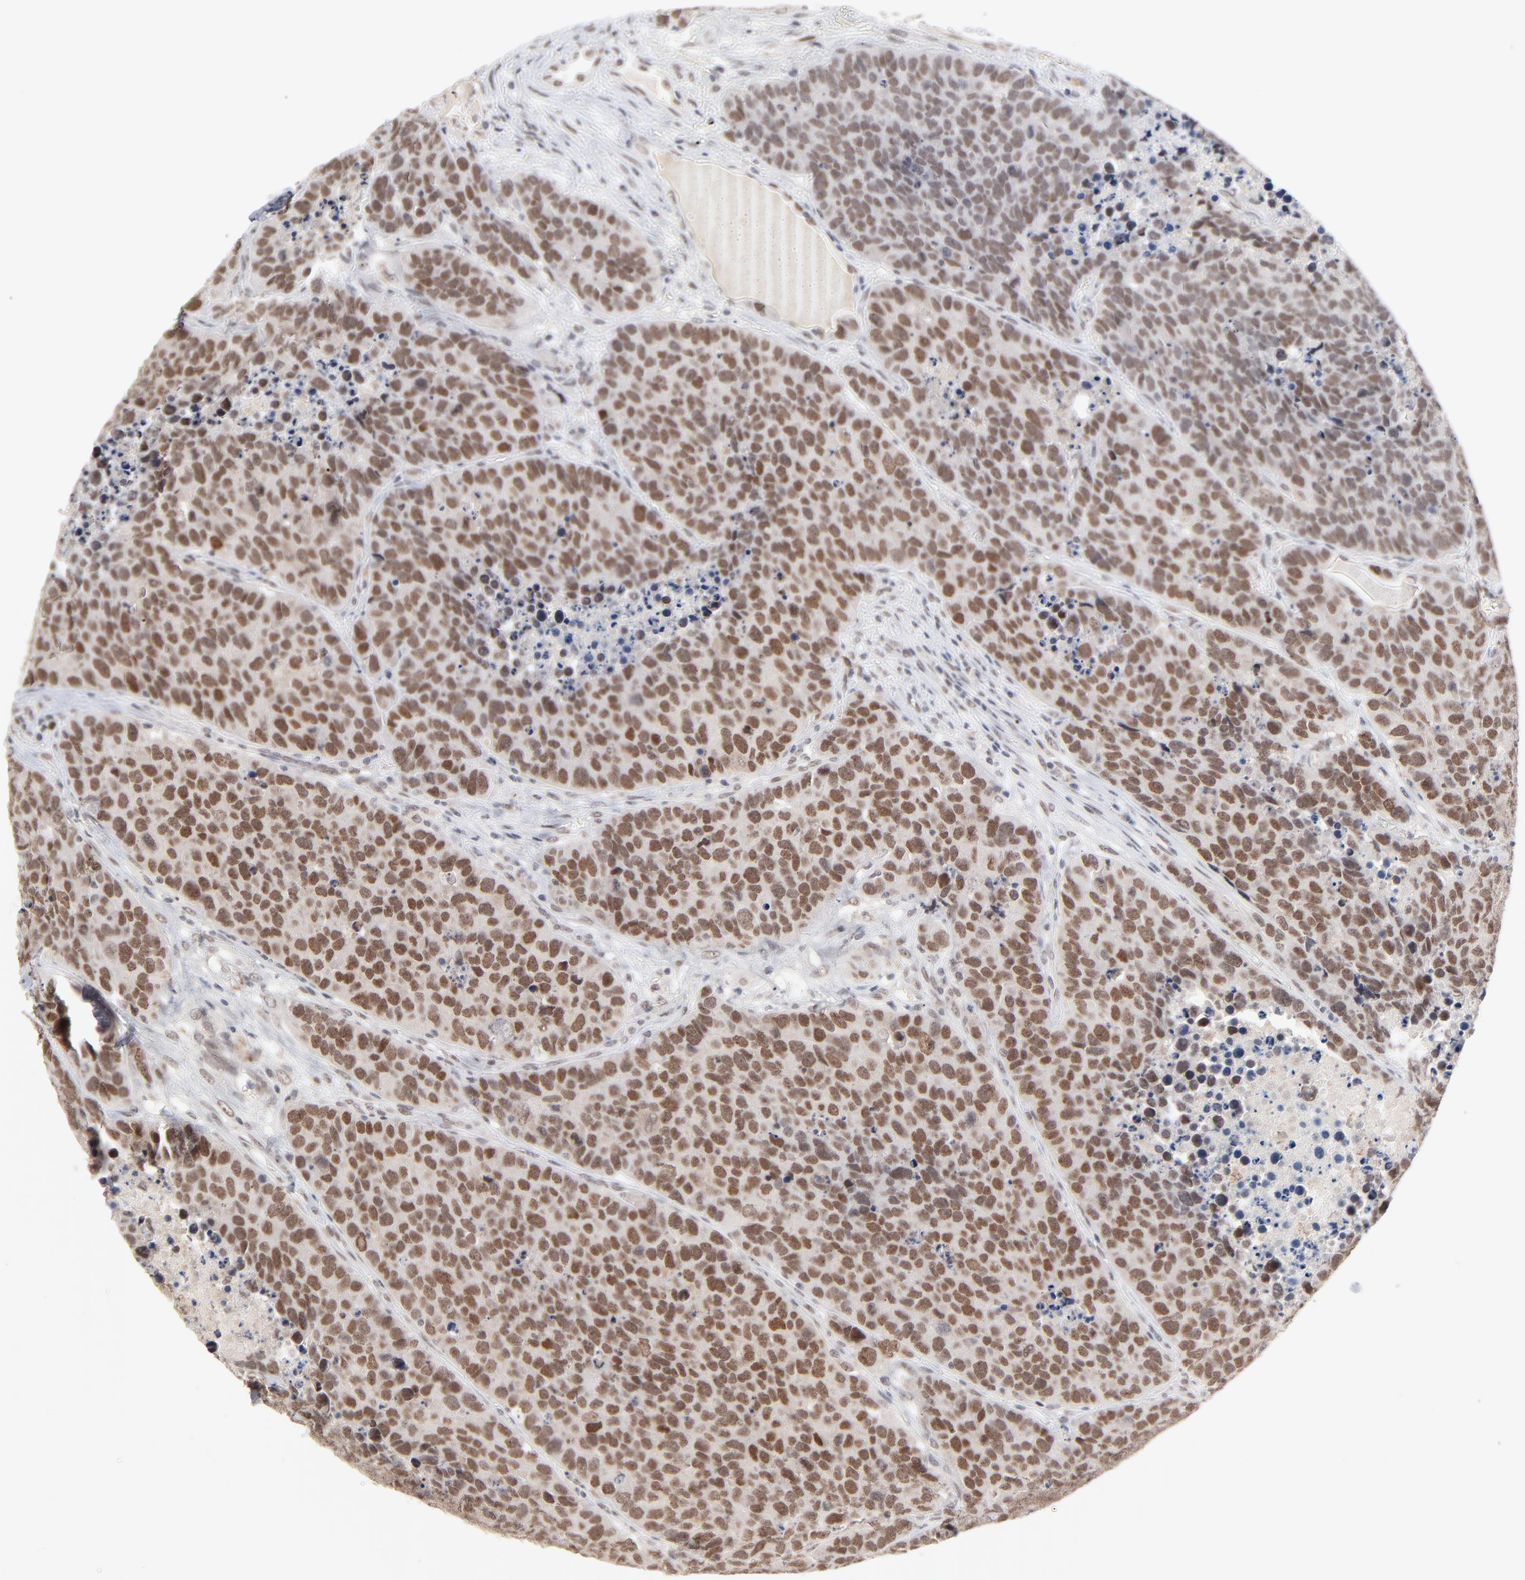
{"staining": {"intensity": "moderate", "quantity": ">75%", "location": "nuclear"}, "tissue": "carcinoid", "cell_type": "Tumor cells", "image_type": "cancer", "snomed": [{"axis": "morphology", "description": "Carcinoid, malignant, NOS"}, {"axis": "topography", "description": "Lung"}], "caption": "Carcinoid stained with a protein marker exhibits moderate staining in tumor cells.", "gene": "MBIP", "patient": {"sex": "male", "age": 60}}